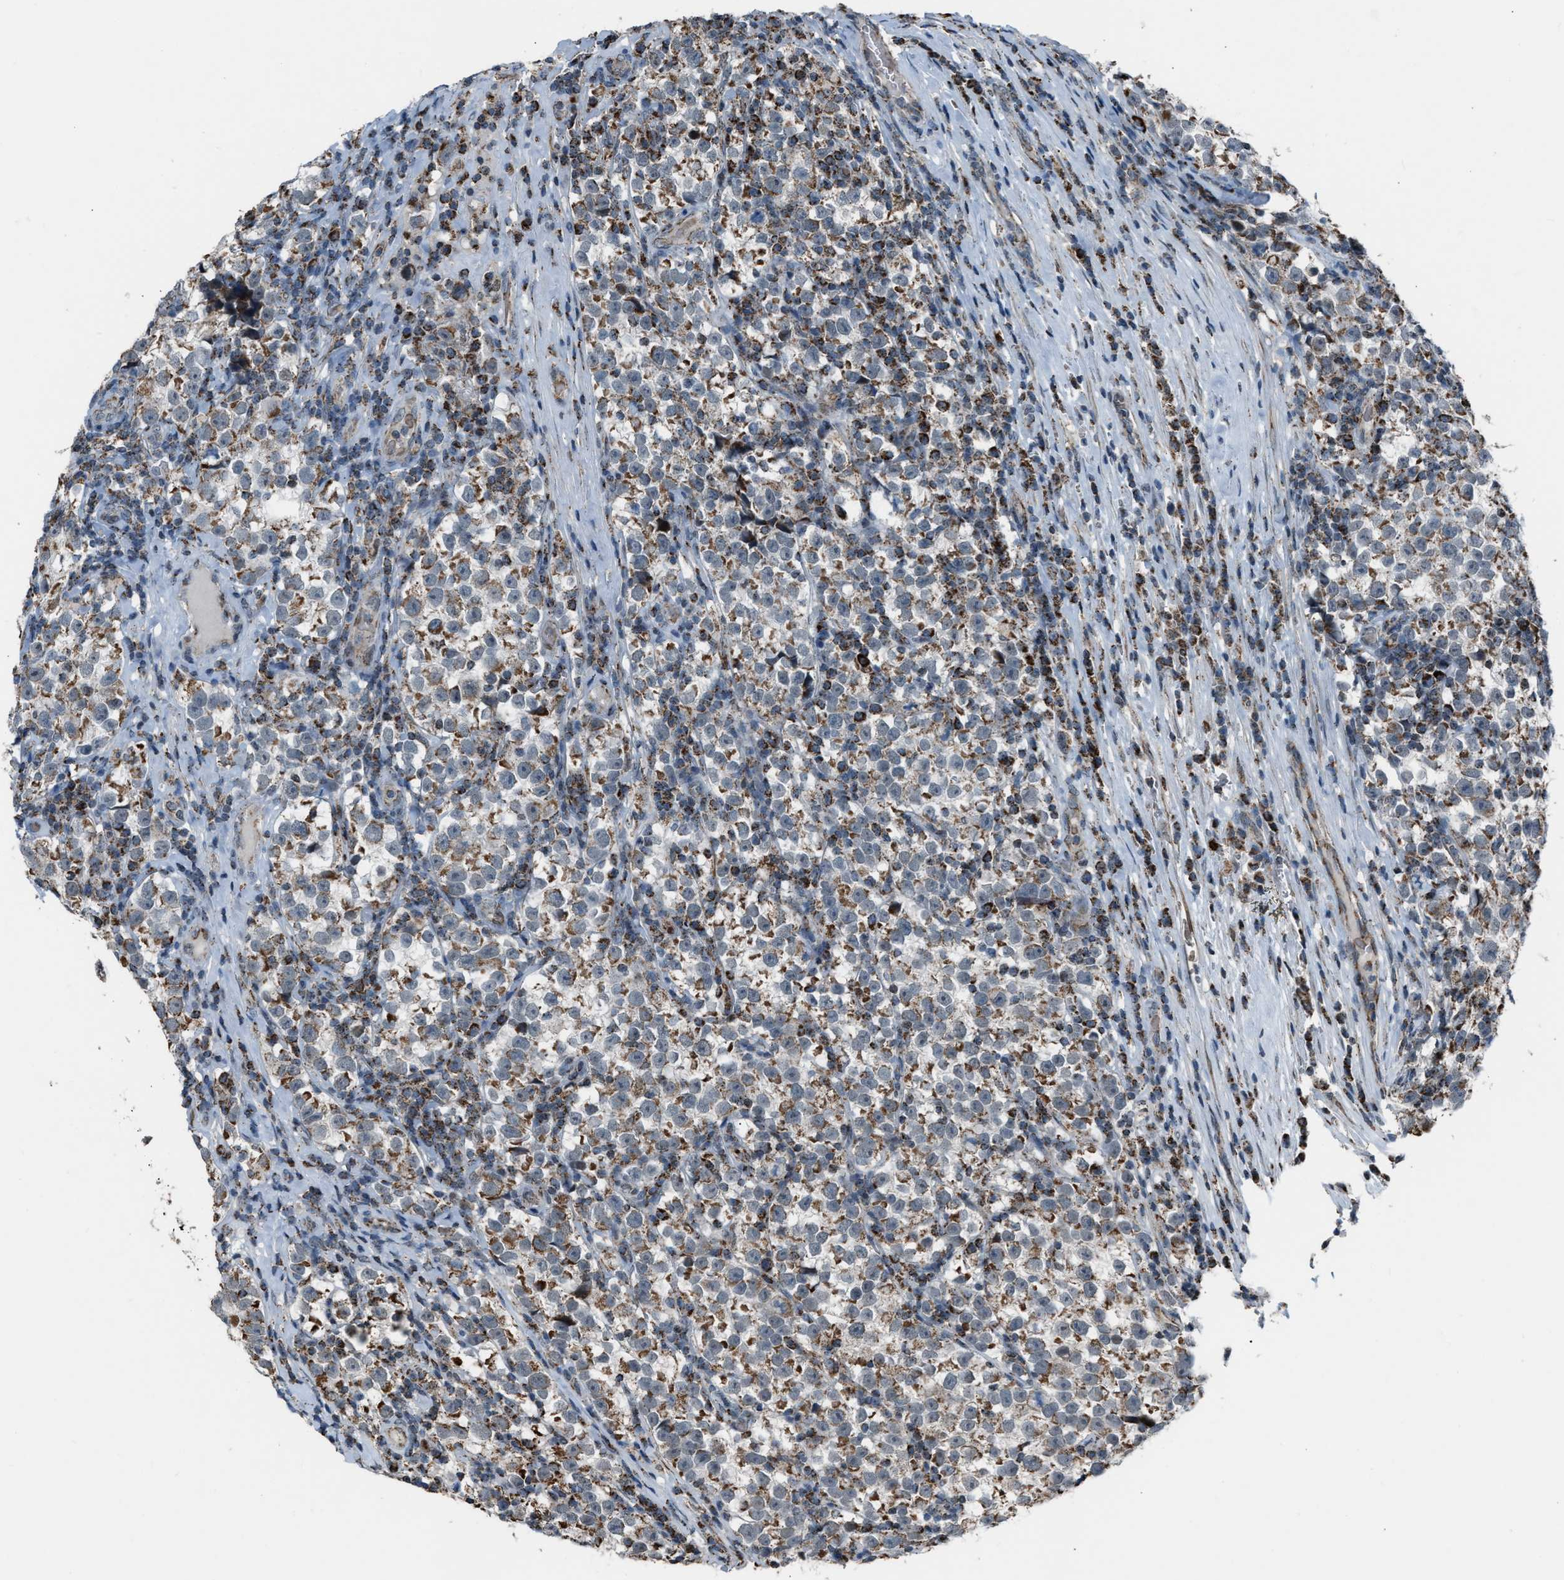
{"staining": {"intensity": "moderate", "quantity": "25%-75%", "location": "cytoplasmic/membranous"}, "tissue": "testis cancer", "cell_type": "Tumor cells", "image_type": "cancer", "snomed": [{"axis": "morphology", "description": "Normal tissue, NOS"}, {"axis": "morphology", "description": "Seminoma, NOS"}, {"axis": "topography", "description": "Testis"}], "caption": "Protein expression analysis of testis cancer demonstrates moderate cytoplasmic/membranous expression in approximately 25%-75% of tumor cells.", "gene": "CHN2", "patient": {"sex": "male", "age": 43}}